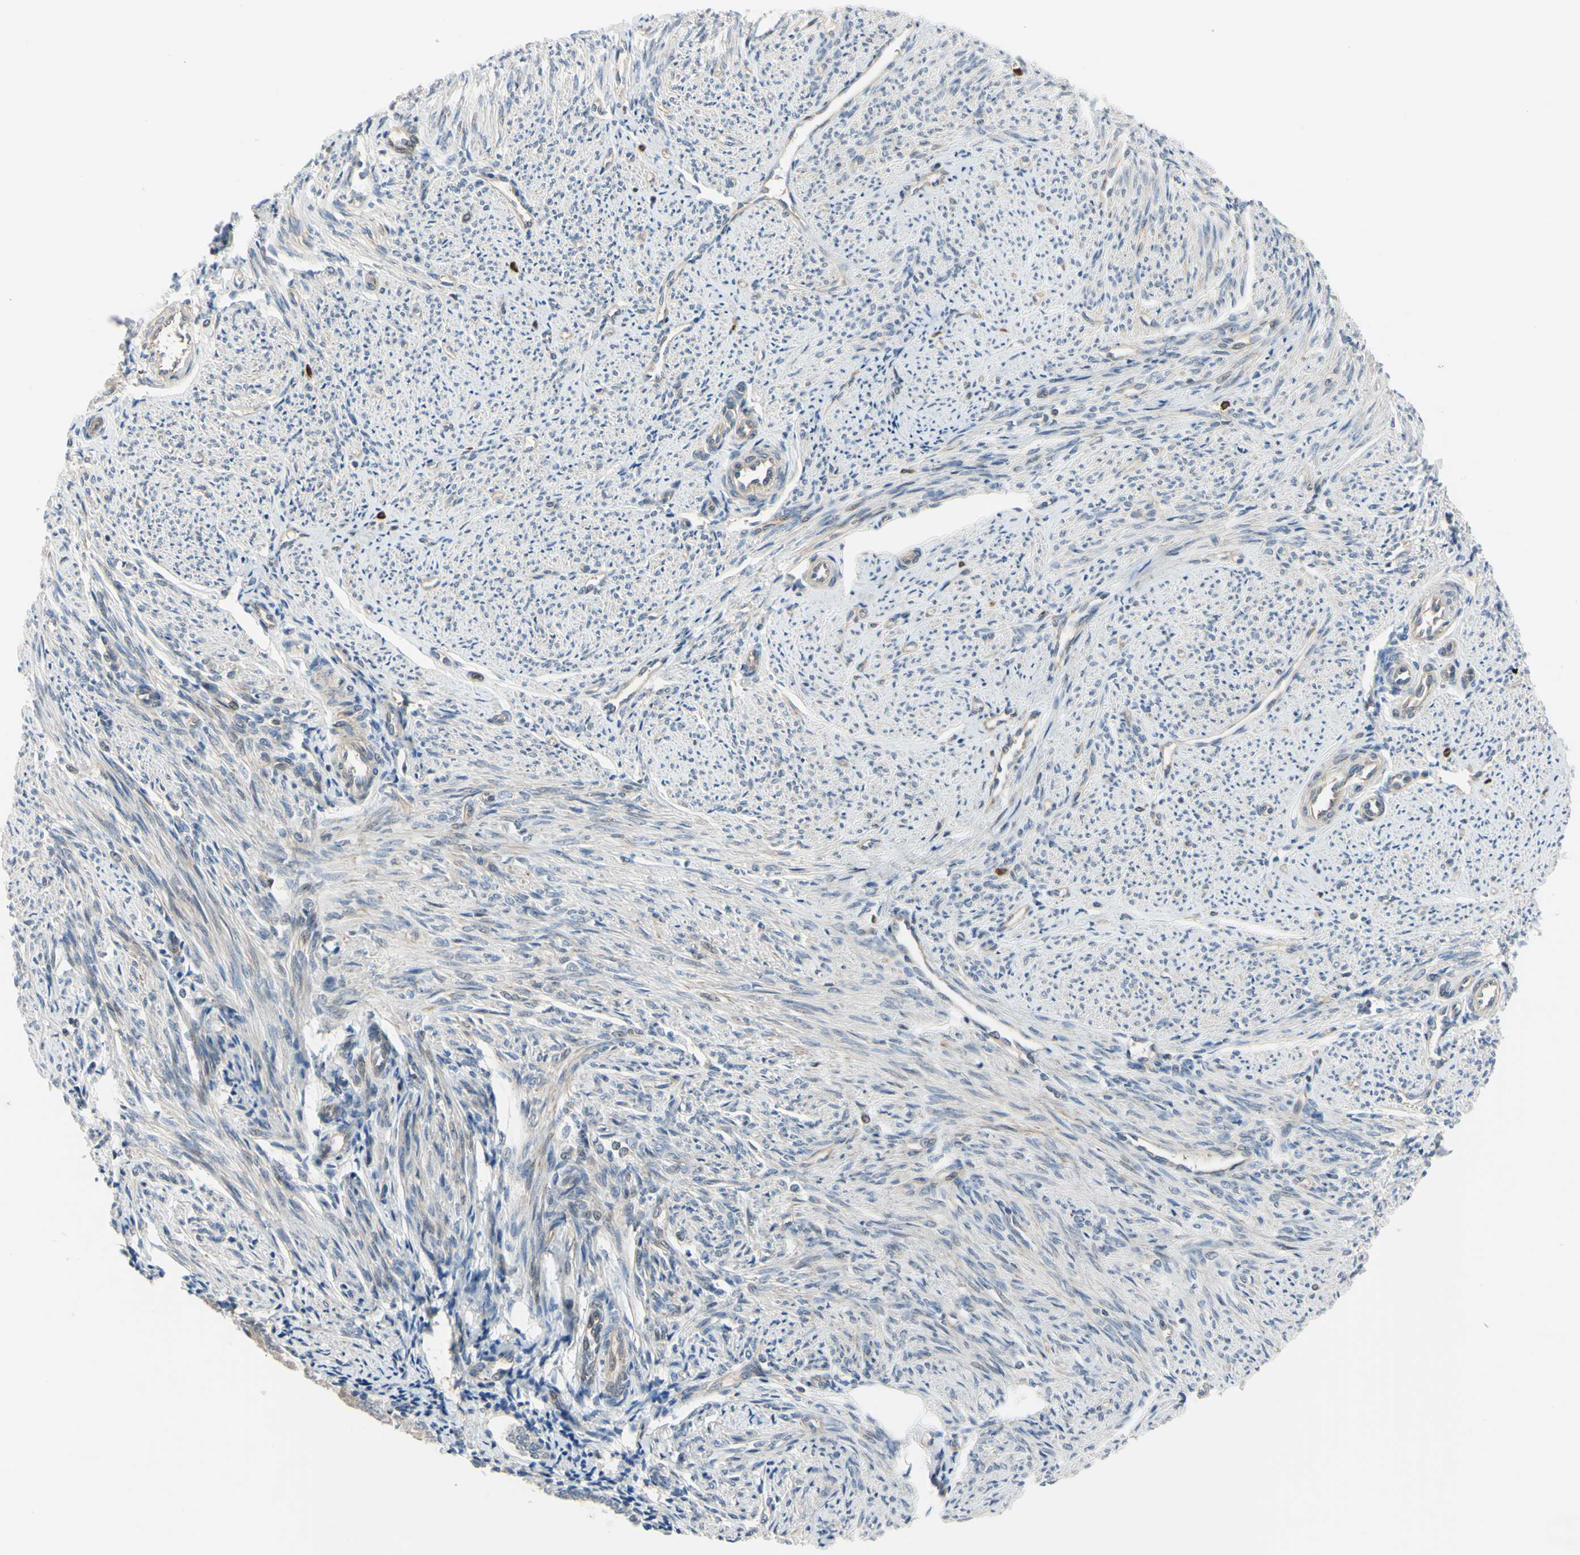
{"staining": {"intensity": "weak", "quantity": "25%-75%", "location": "cytoplasmic/membranous"}, "tissue": "smooth muscle", "cell_type": "Smooth muscle cells", "image_type": "normal", "snomed": [{"axis": "morphology", "description": "Normal tissue, NOS"}, {"axis": "topography", "description": "Smooth muscle"}], "caption": "Protein staining of benign smooth muscle exhibits weak cytoplasmic/membranous expression in approximately 25%-75% of smooth muscle cells. The staining is performed using DAB (3,3'-diaminobenzidine) brown chromogen to label protein expression. The nuclei are counter-stained blue using hematoxylin.", "gene": "COMMD9", "patient": {"sex": "female", "age": 65}}